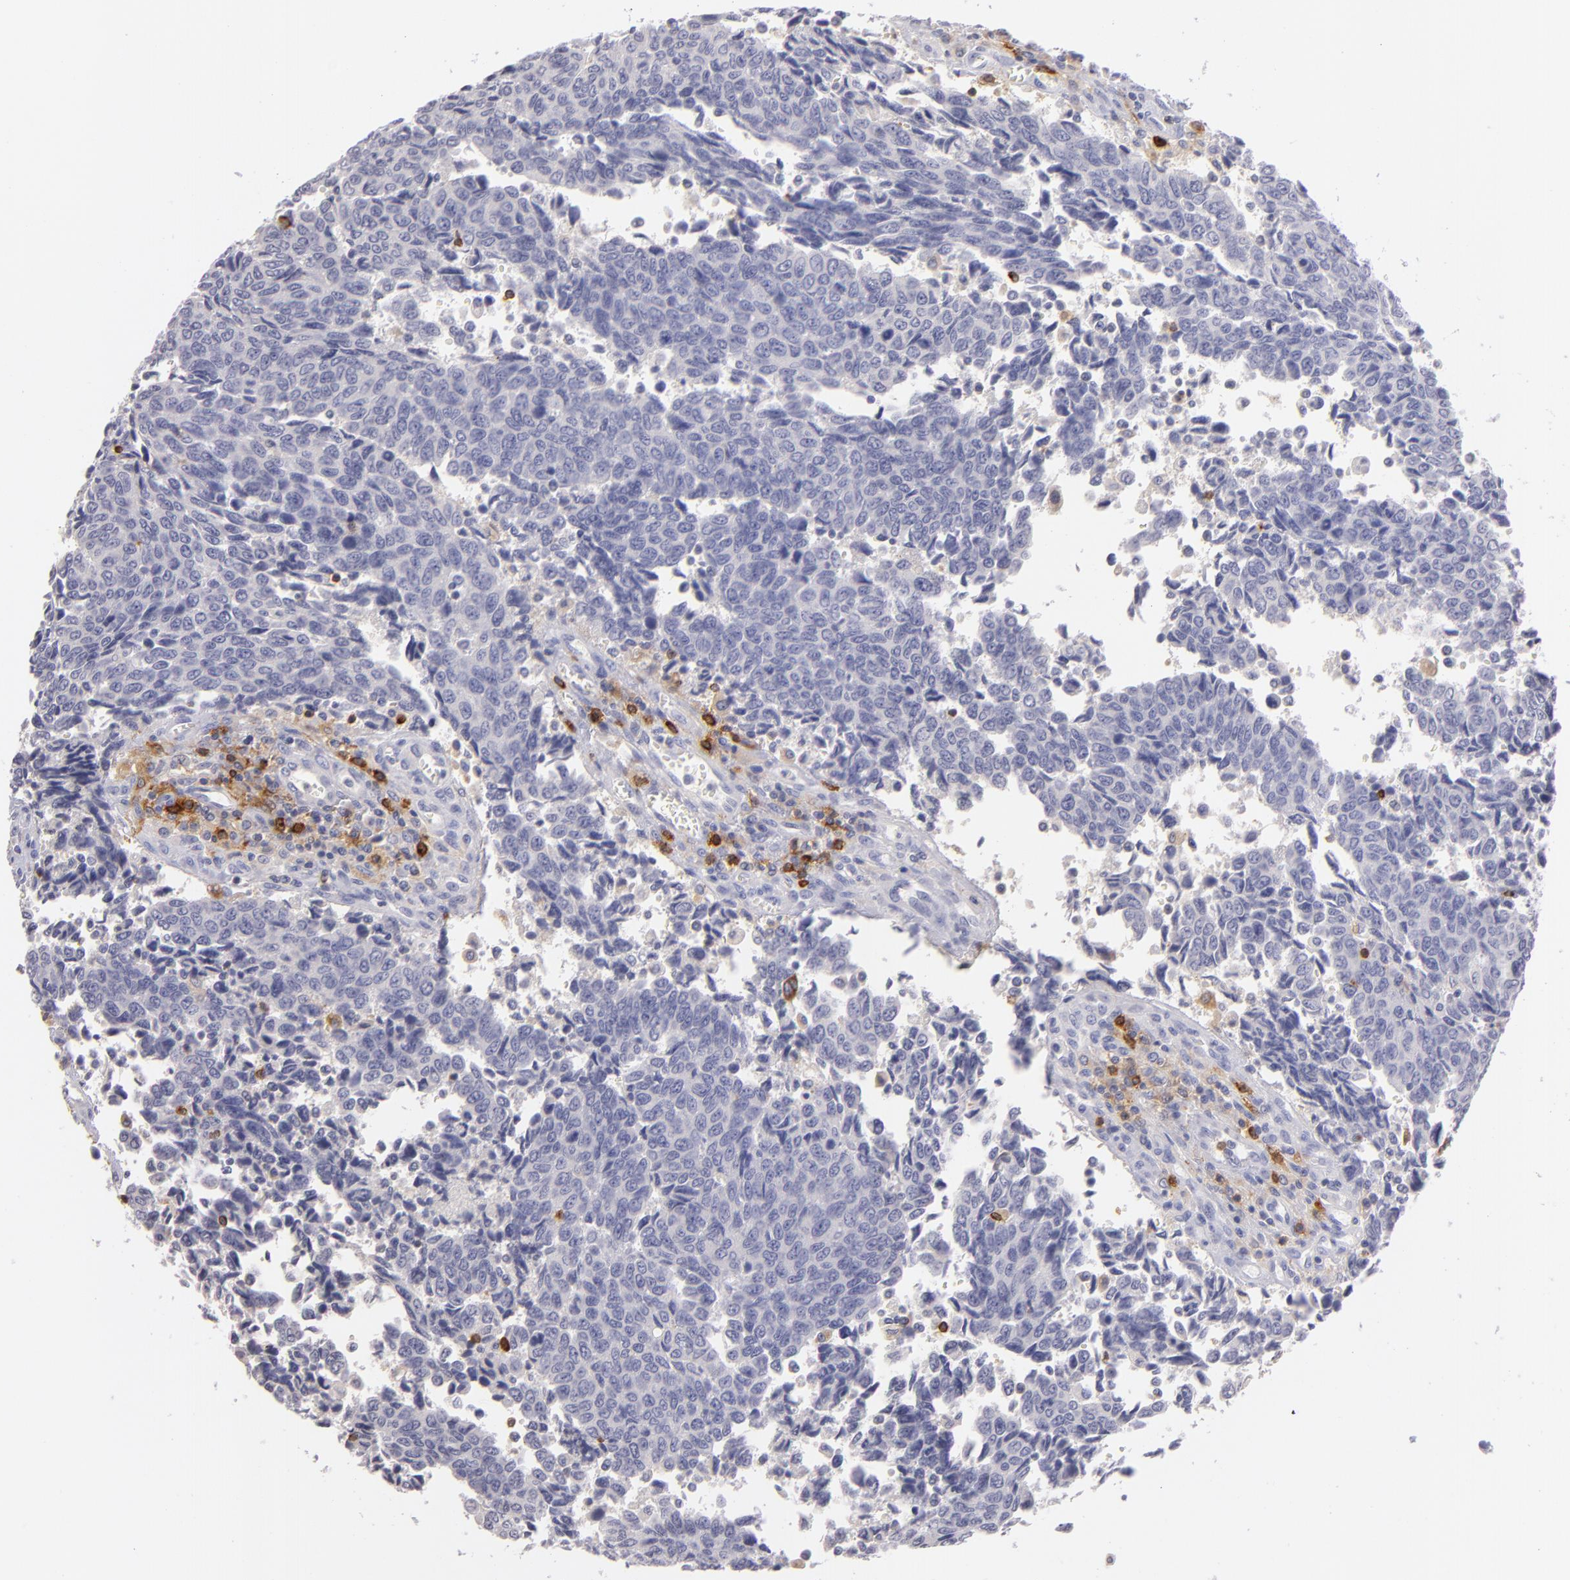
{"staining": {"intensity": "negative", "quantity": "none", "location": "none"}, "tissue": "urothelial cancer", "cell_type": "Tumor cells", "image_type": "cancer", "snomed": [{"axis": "morphology", "description": "Urothelial carcinoma, High grade"}, {"axis": "topography", "description": "Urinary bladder"}], "caption": "Histopathology image shows no protein staining in tumor cells of high-grade urothelial carcinoma tissue.", "gene": "IL2RA", "patient": {"sex": "male", "age": 86}}